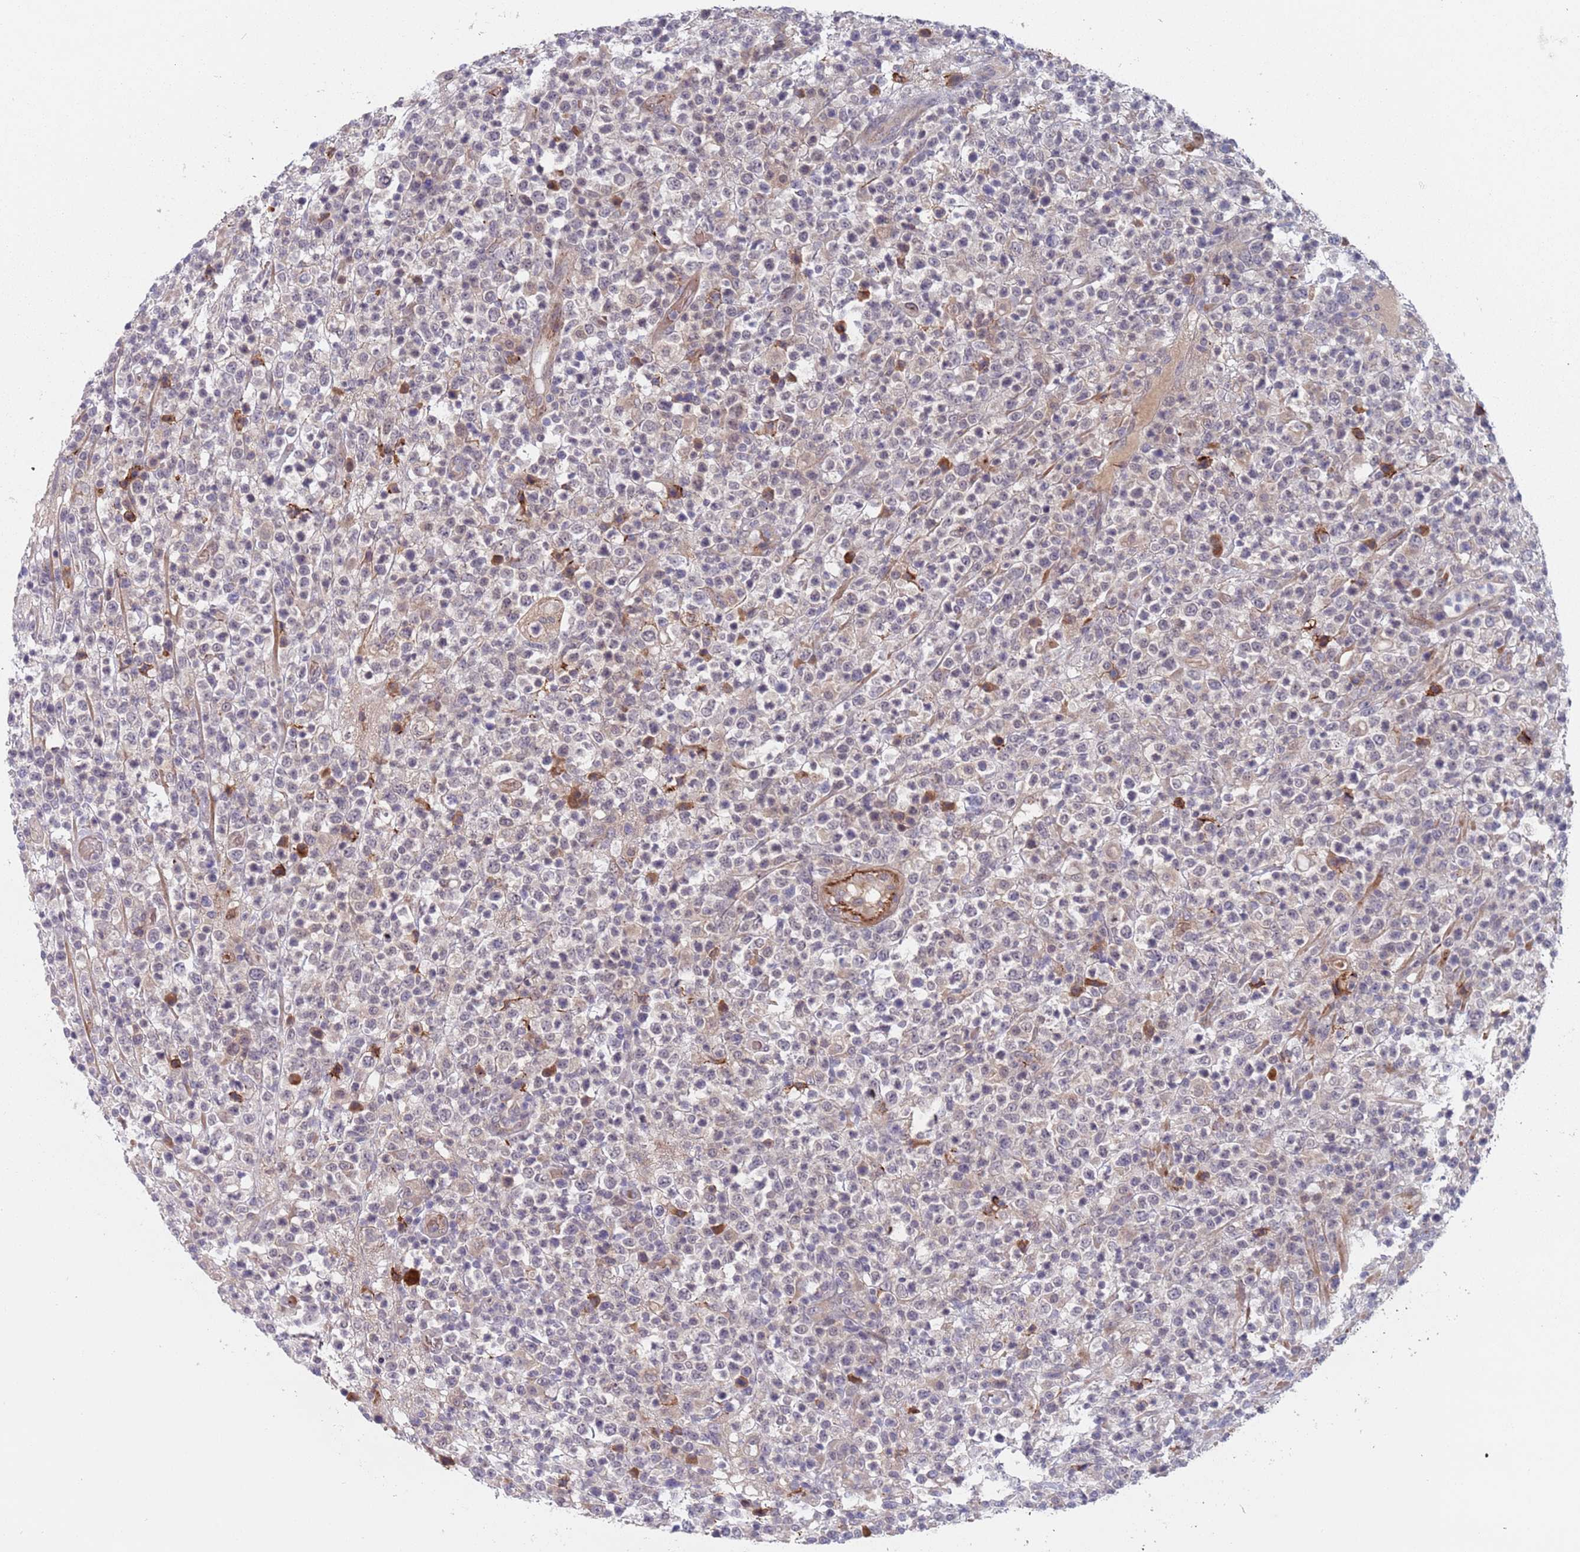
{"staining": {"intensity": "negative", "quantity": "none", "location": "none"}, "tissue": "lymphoma", "cell_type": "Tumor cells", "image_type": "cancer", "snomed": [{"axis": "morphology", "description": "Malignant lymphoma, non-Hodgkin's type, High grade"}, {"axis": "topography", "description": "Colon"}], "caption": "This is an IHC histopathology image of human high-grade malignant lymphoma, non-Hodgkin's type. There is no positivity in tumor cells.", "gene": "ZNF140", "patient": {"sex": "female", "age": 53}}